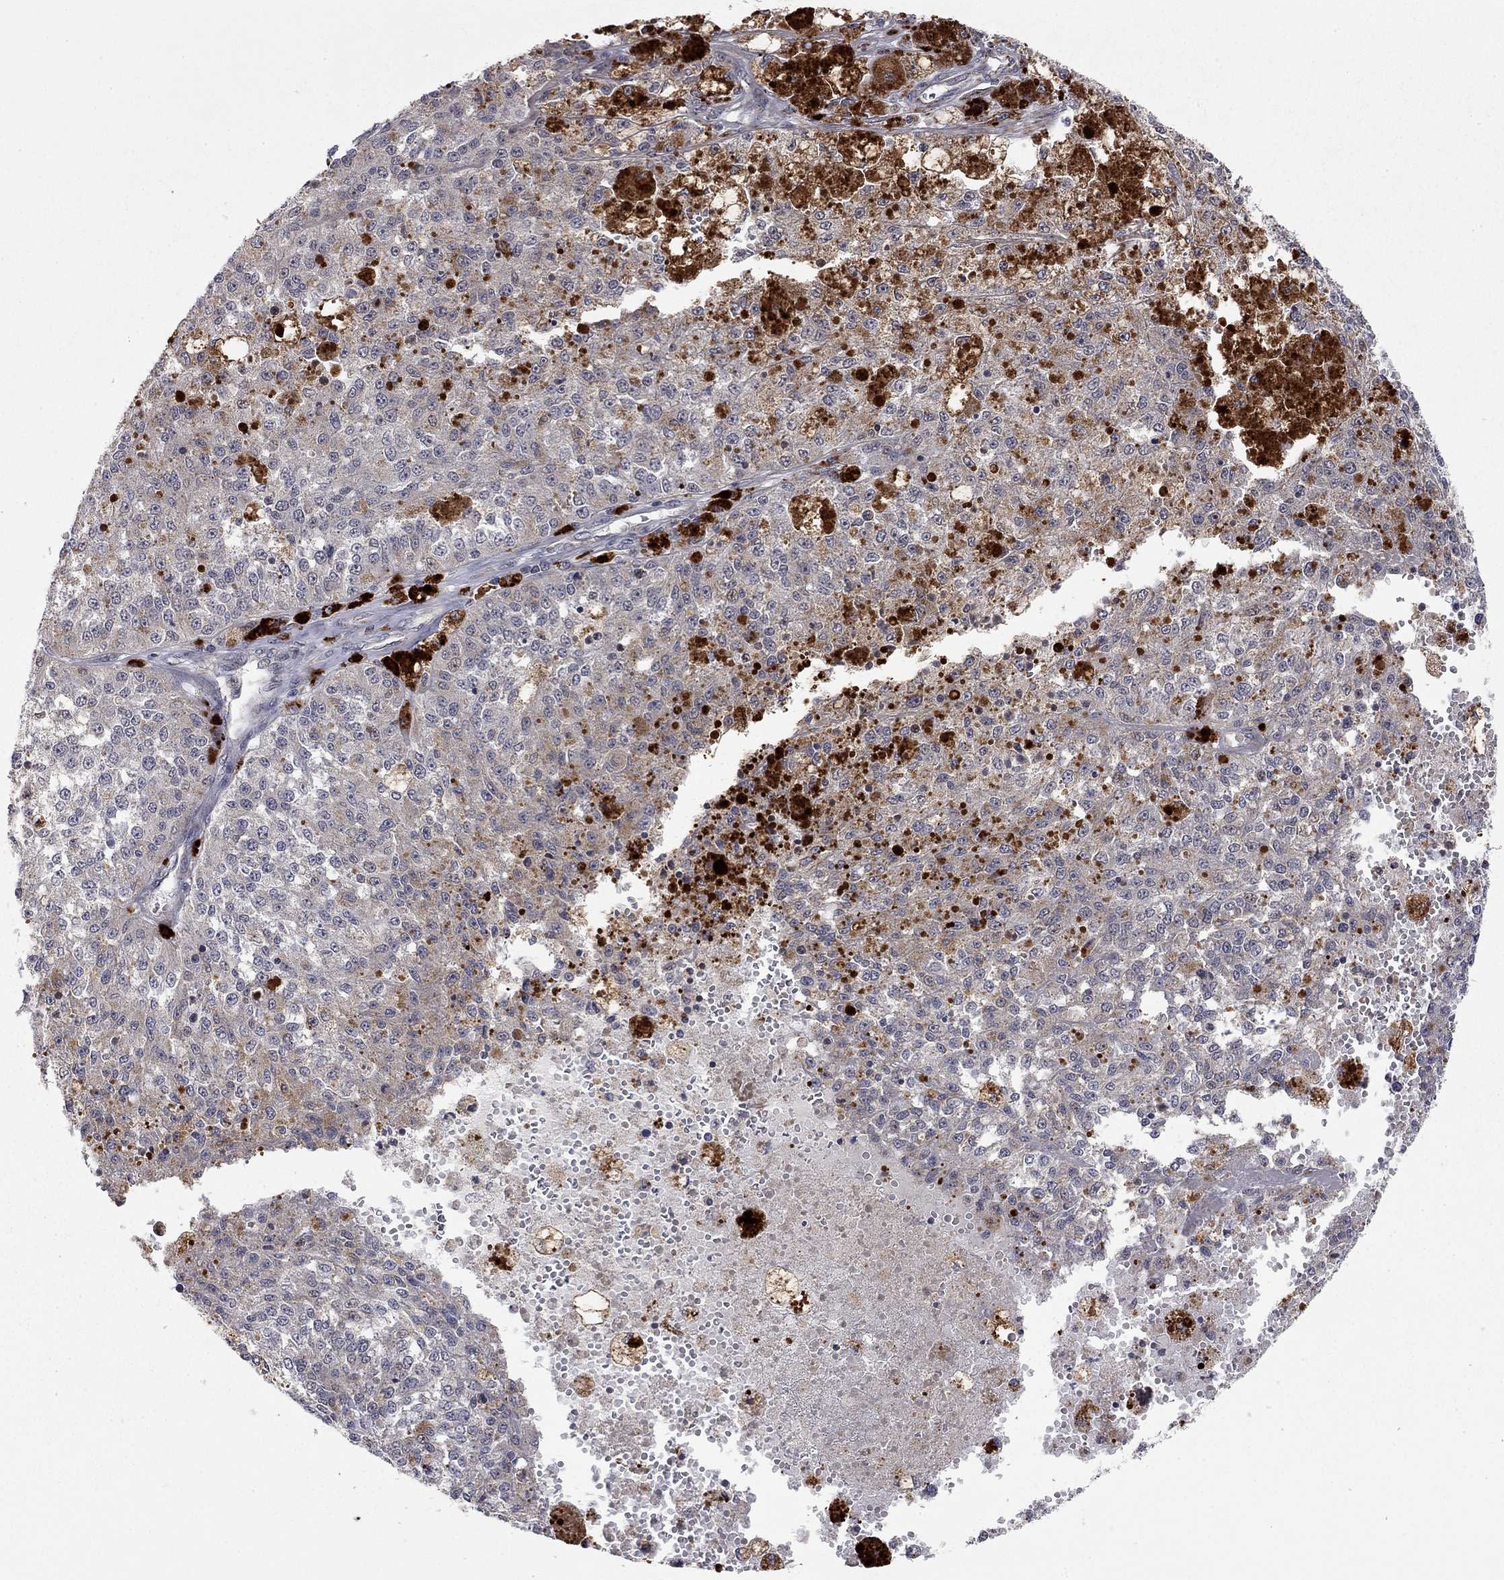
{"staining": {"intensity": "weak", "quantity": "<25%", "location": "cytoplasmic/membranous"}, "tissue": "melanoma", "cell_type": "Tumor cells", "image_type": "cancer", "snomed": [{"axis": "morphology", "description": "Malignant melanoma, Metastatic site"}, {"axis": "topography", "description": "Lymph node"}], "caption": "Malignant melanoma (metastatic site) was stained to show a protein in brown. There is no significant expression in tumor cells. (DAB (3,3'-diaminobenzidine) IHC visualized using brightfield microscopy, high magnification).", "gene": "IDS", "patient": {"sex": "female", "age": 64}}